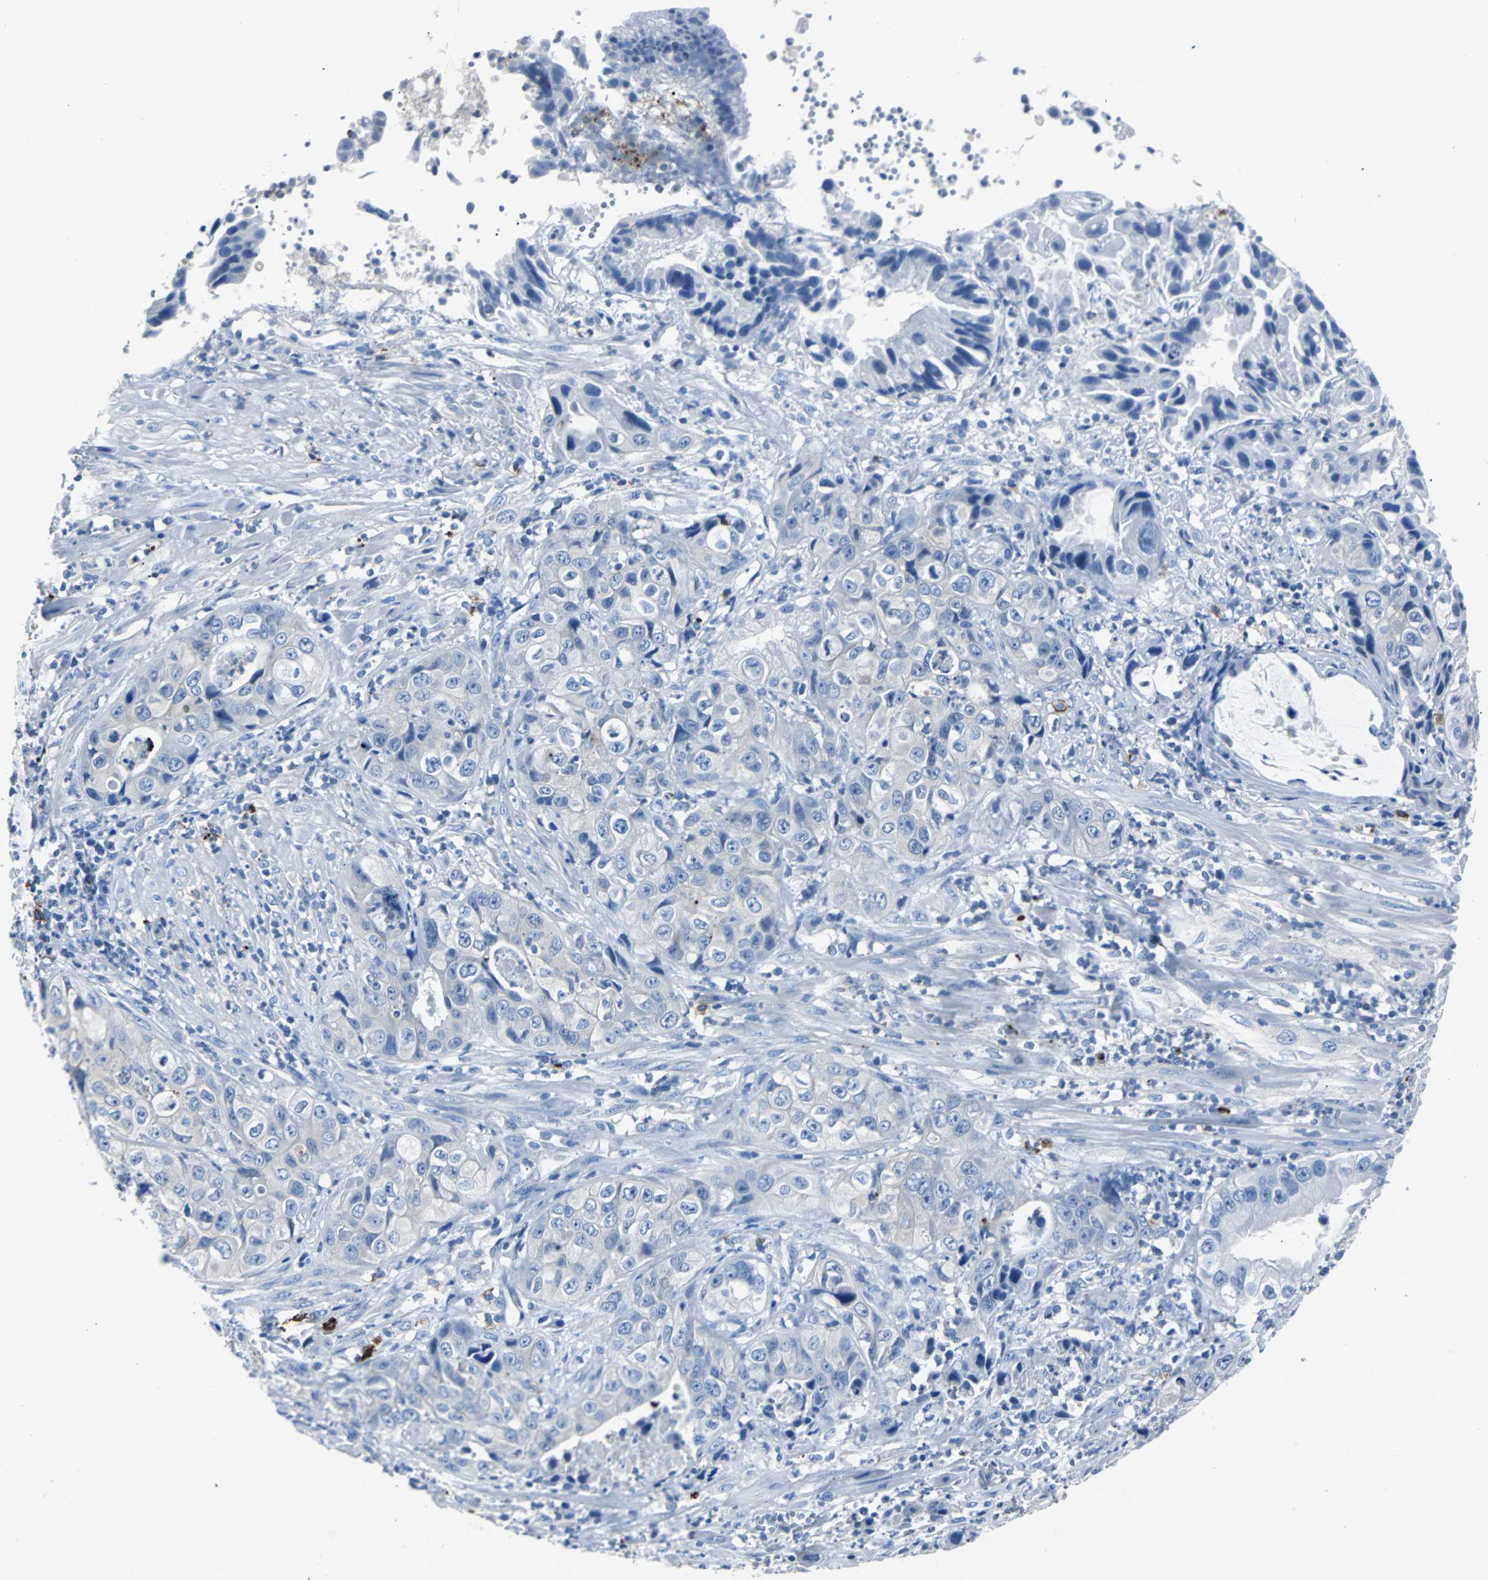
{"staining": {"intensity": "negative", "quantity": "none", "location": "none"}, "tissue": "liver cancer", "cell_type": "Tumor cells", "image_type": "cancer", "snomed": [{"axis": "morphology", "description": "Cholangiocarcinoma"}, {"axis": "topography", "description": "Liver"}], "caption": "DAB immunohistochemical staining of human liver cancer exhibits no significant staining in tumor cells.", "gene": "RASA1", "patient": {"sex": "female", "age": 61}}